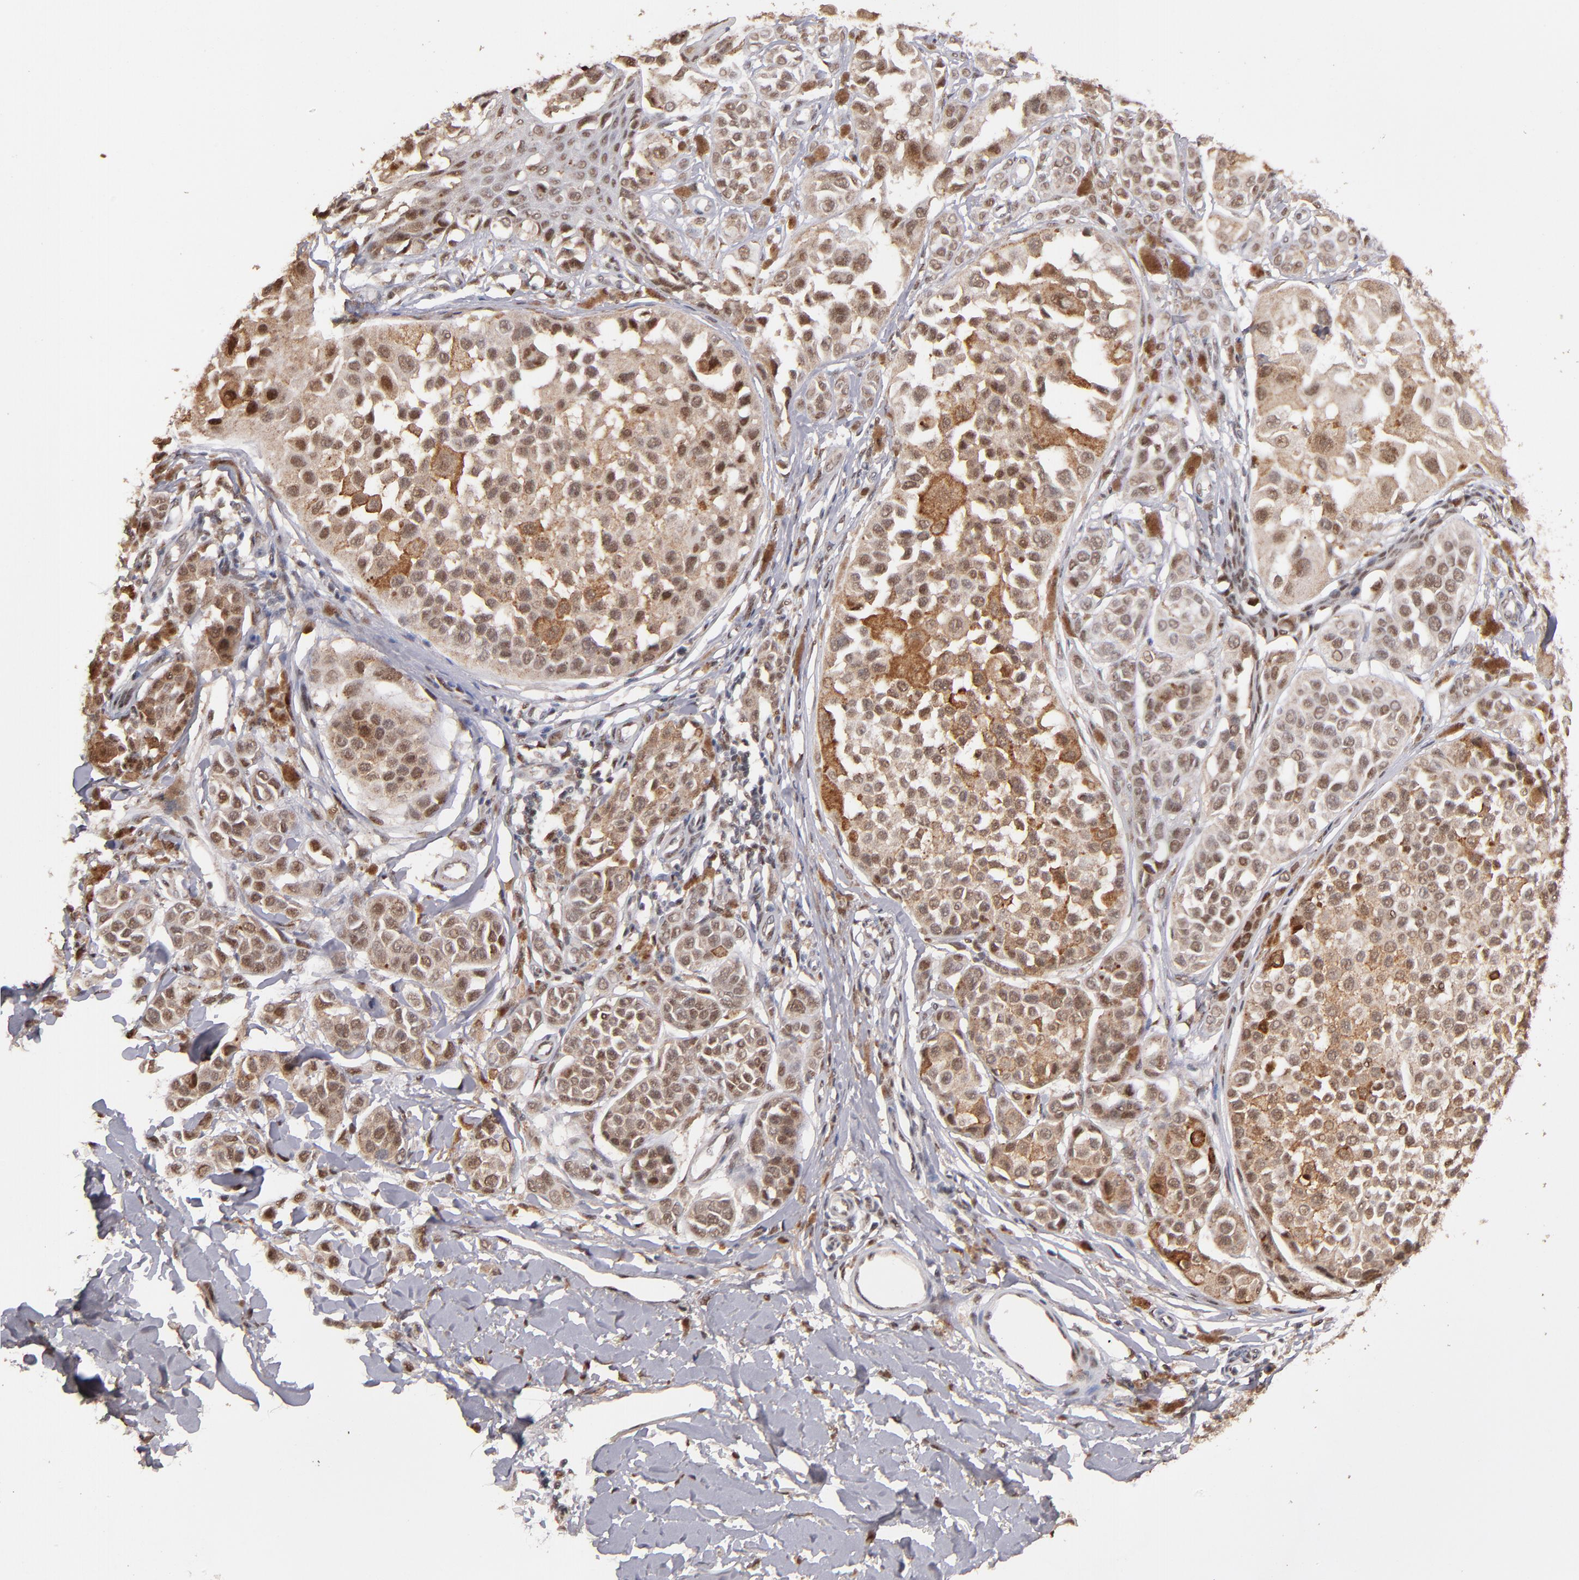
{"staining": {"intensity": "moderate", "quantity": ">75%", "location": "cytoplasmic/membranous,nuclear"}, "tissue": "melanoma", "cell_type": "Tumor cells", "image_type": "cancer", "snomed": [{"axis": "morphology", "description": "Malignant melanoma, NOS"}, {"axis": "topography", "description": "Skin"}], "caption": "Melanoma stained with DAB immunohistochemistry reveals medium levels of moderate cytoplasmic/membranous and nuclear staining in about >75% of tumor cells. (Stains: DAB in brown, nuclei in blue, Microscopy: brightfield microscopy at high magnification).", "gene": "EAPP", "patient": {"sex": "female", "age": 38}}